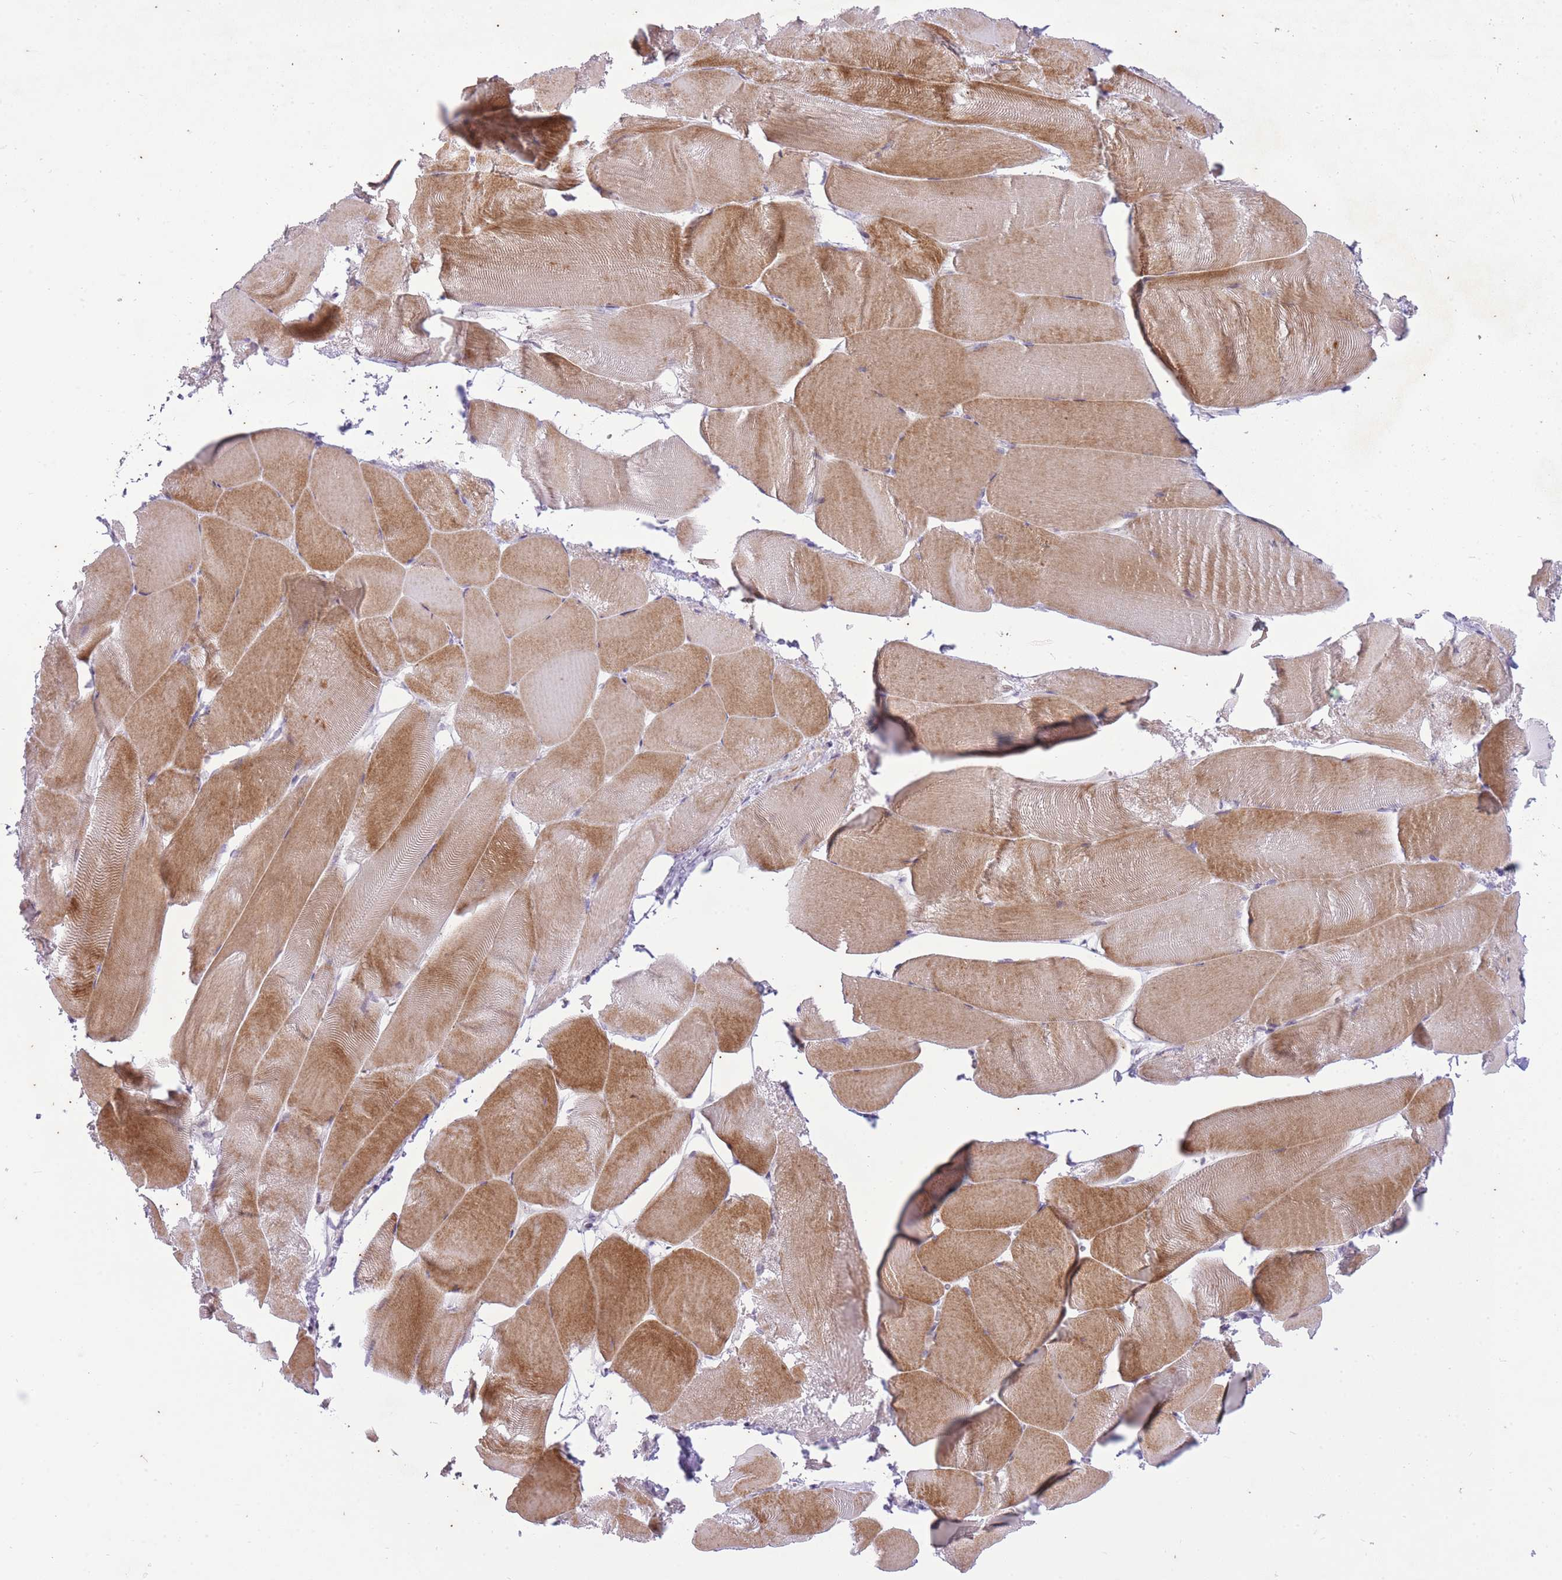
{"staining": {"intensity": "moderate", "quantity": ">75%", "location": "cytoplasmic/membranous"}, "tissue": "skeletal muscle", "cell_type": "Myocytes", "image_type": "normal", "snomed": [{"axis": "morphology", "description": "Normal tissue, NOS"}, {"axis": "topography", "description": "Skeletal muscle"}], "caption": "Immunohistochemistry of normal skeletal muscle shows medium levels of moderate cytoplasmic/membranous staining in approximately >75% of myocytes. (DAB IHC, brown staining for protein, blue staining for nuclei).", "gene": "CNTNAP3B", "patient": {"sex": "female", "age": 64}}